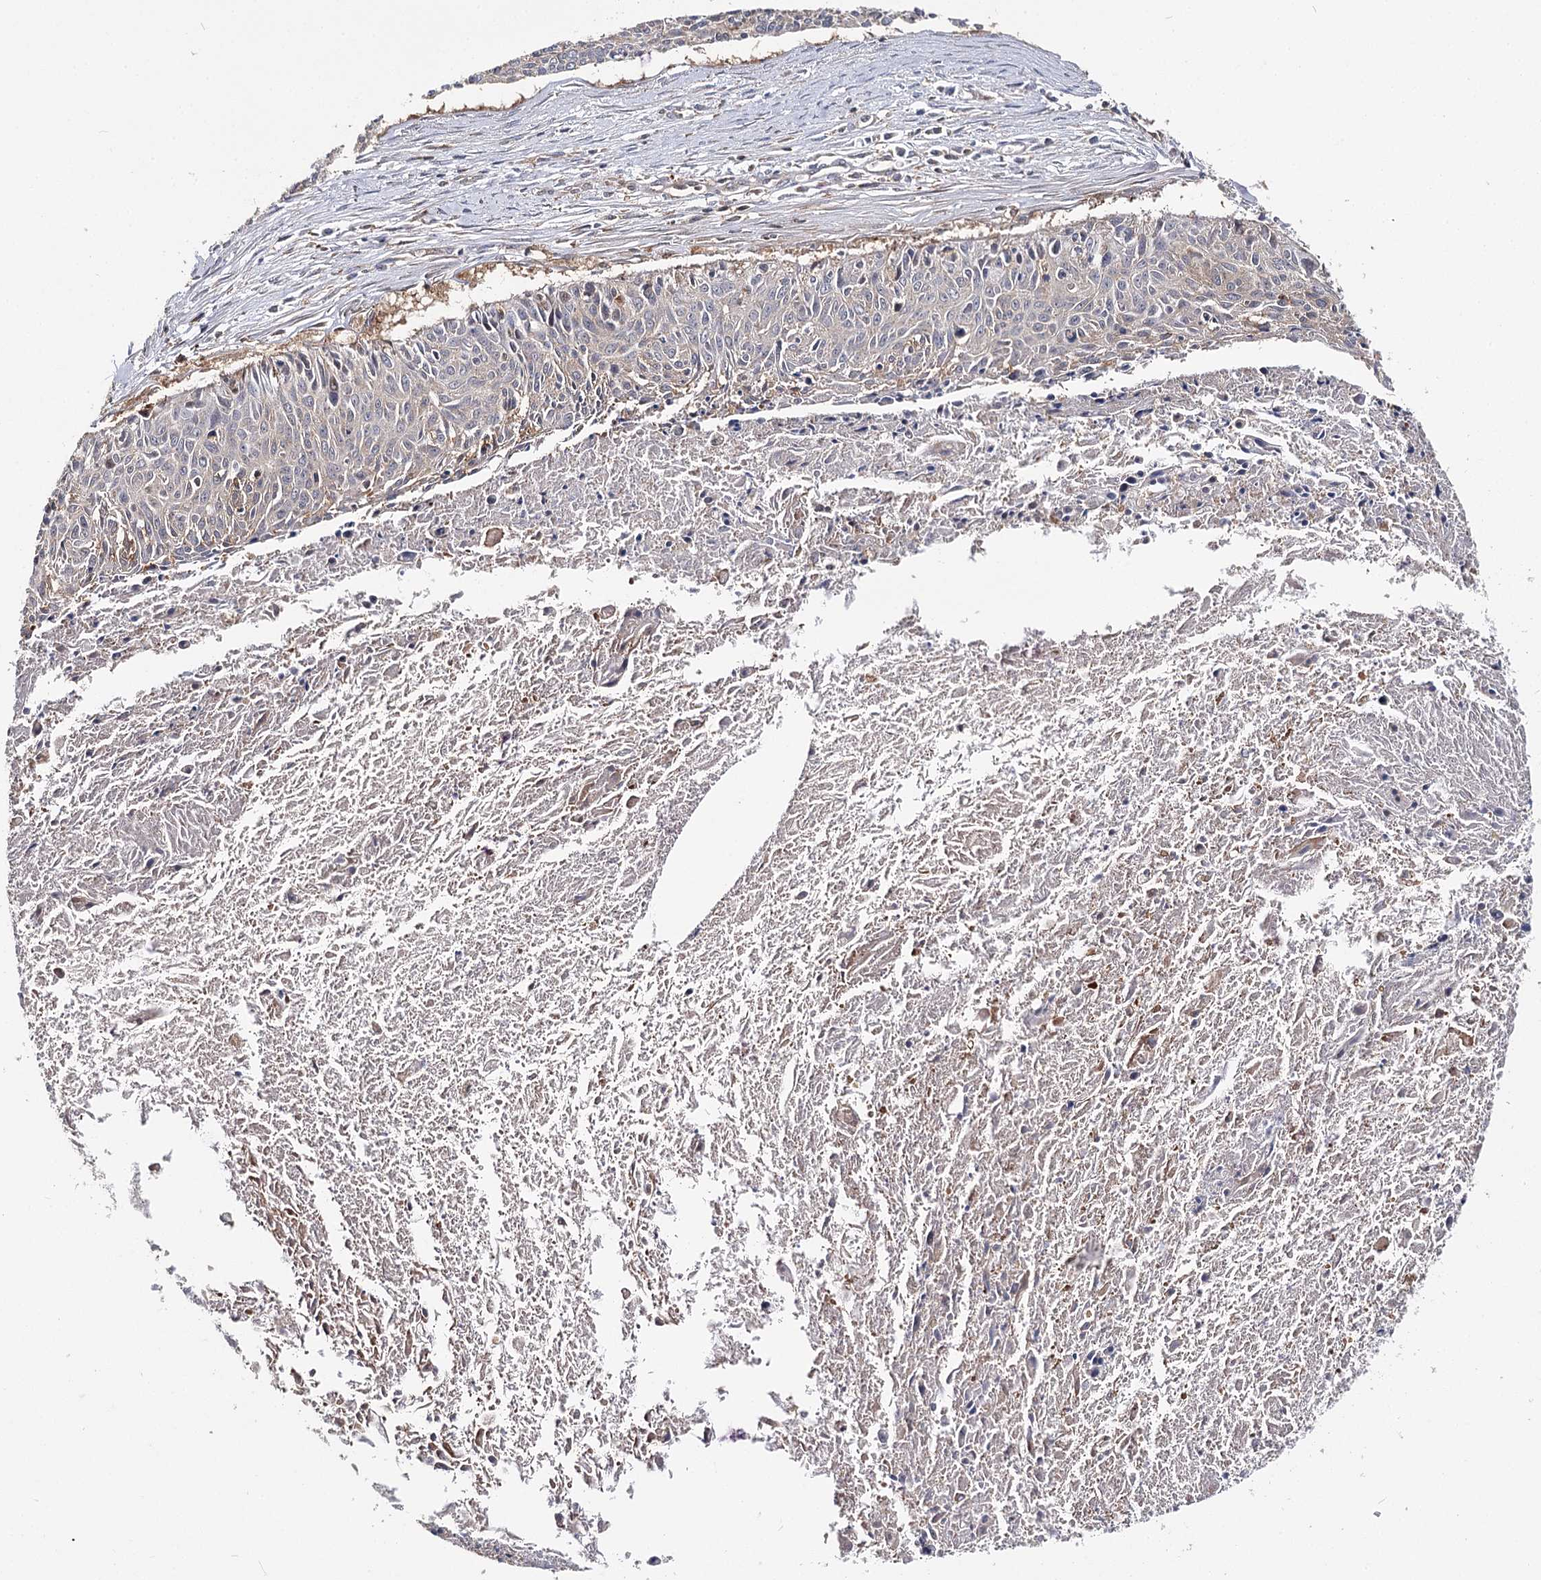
{"staining": {"intensity": "negative", "quantity": "none", "location": "none"}, "tissue": "cervical cancer", "cell_type": "Tumor cells", "image_type": "cancer", "snomed": [{"axis": "morphology", "description": "Squamous cell carcinoma, NOS"}, {"axis": "topography", "description": "Cervix"}], "caption": "Immunohistochemistry histopathology image of human cervical cancer stained for a protein (brown), which exhibits no staining in tumor cells.", "gene": "SEC24B", "patient": {"sex": "female", "age": 55}}